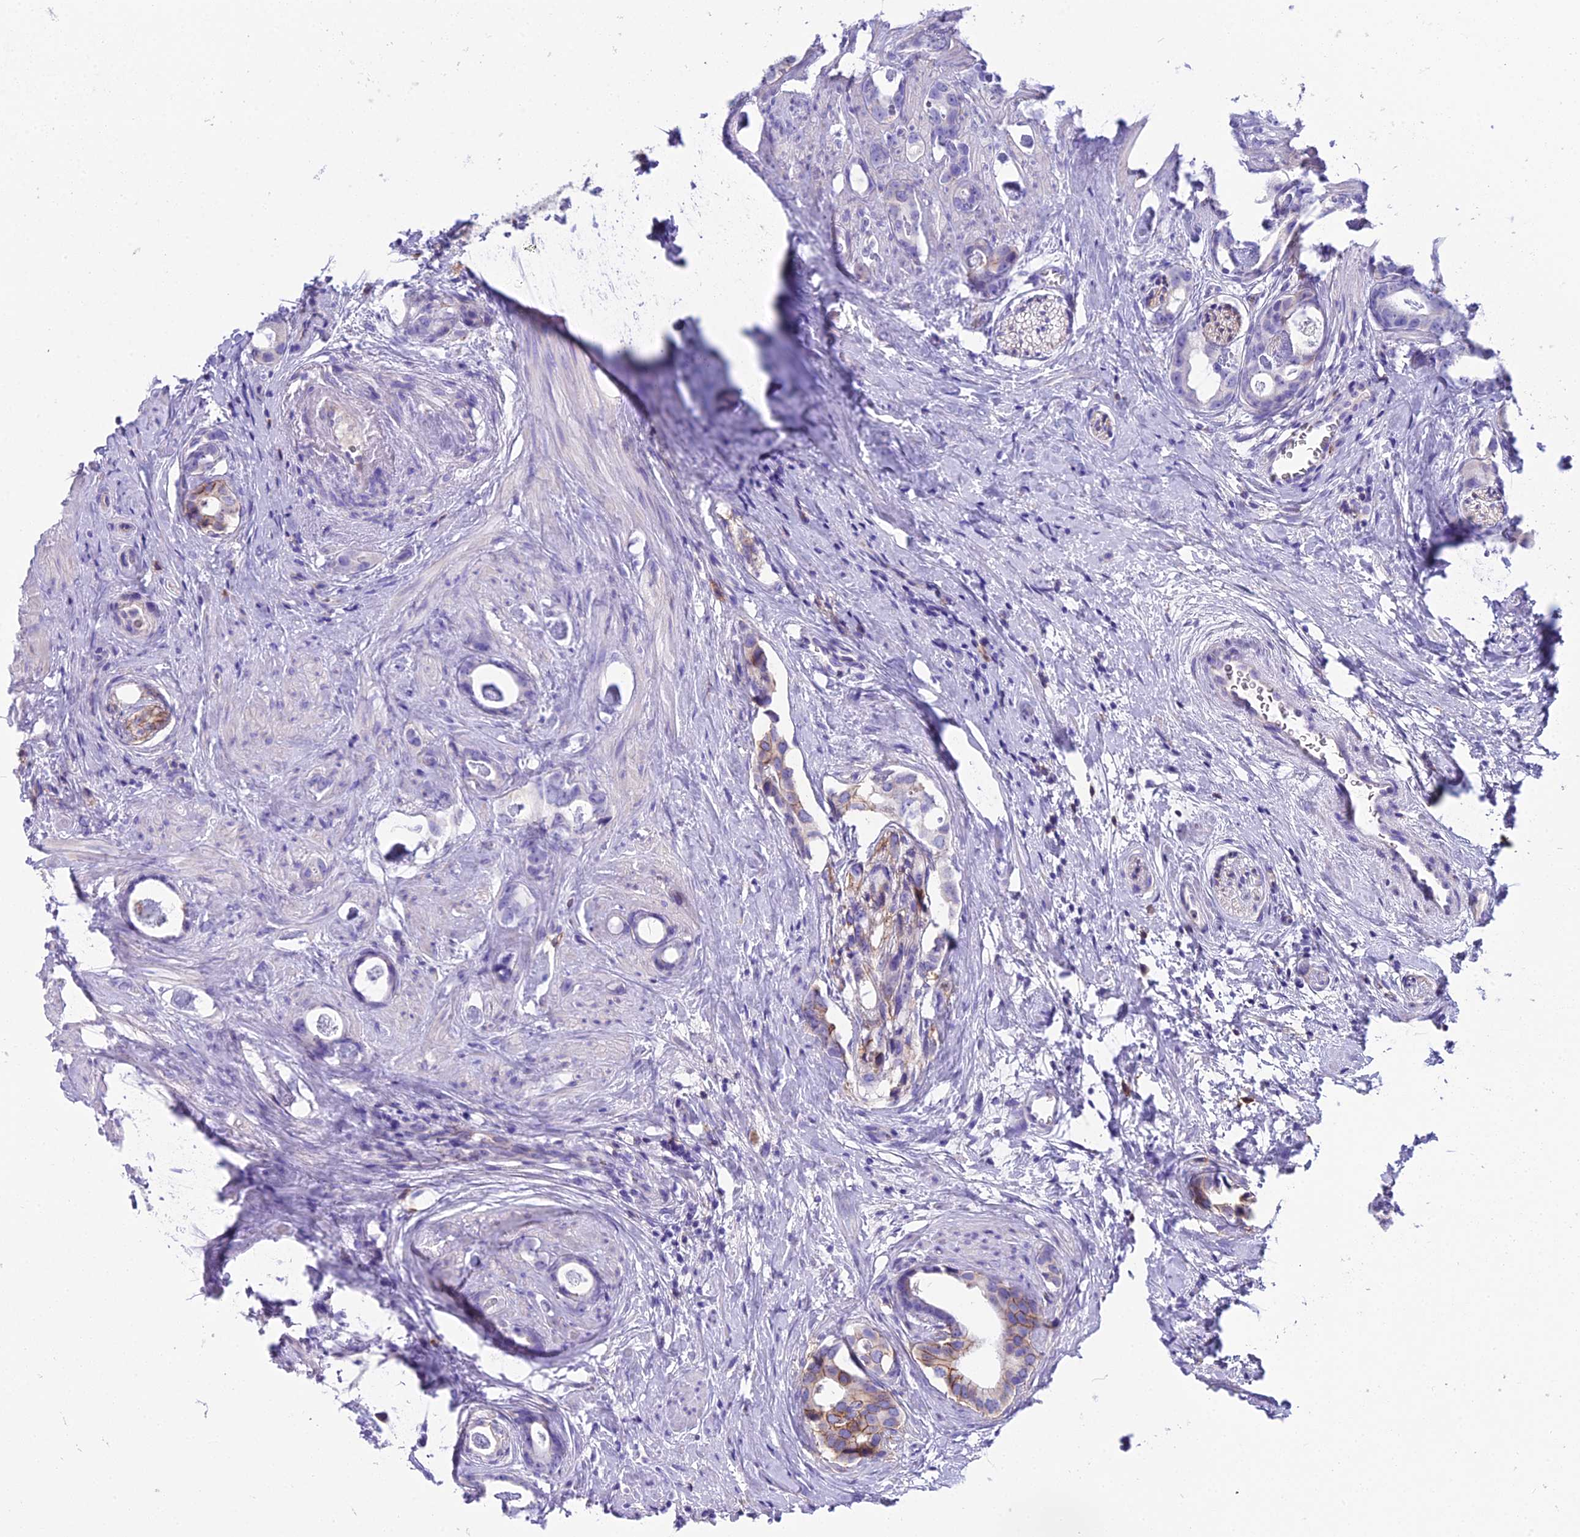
{"staining": {"intensity": "moderate", "quantity": "<25%", "location": "cytoplasmic/membranous"}, "tissue": "prostate cancer", "cell_type": "Tumor cells", "image_type": "cancer", "snomed": [{"axis": "morphology", "description": "Adenocarcinoma, Low grade"}, {"axis": "topography", "description": "Prostate"}], "caption": "Prostate cancer (adenocarcinoma (low-grade)) stained with a protein marker exhibits moderate staining in tumor cells.", "gene": "OR1Q1", "patient": {"sex": "male", "age": 63}}